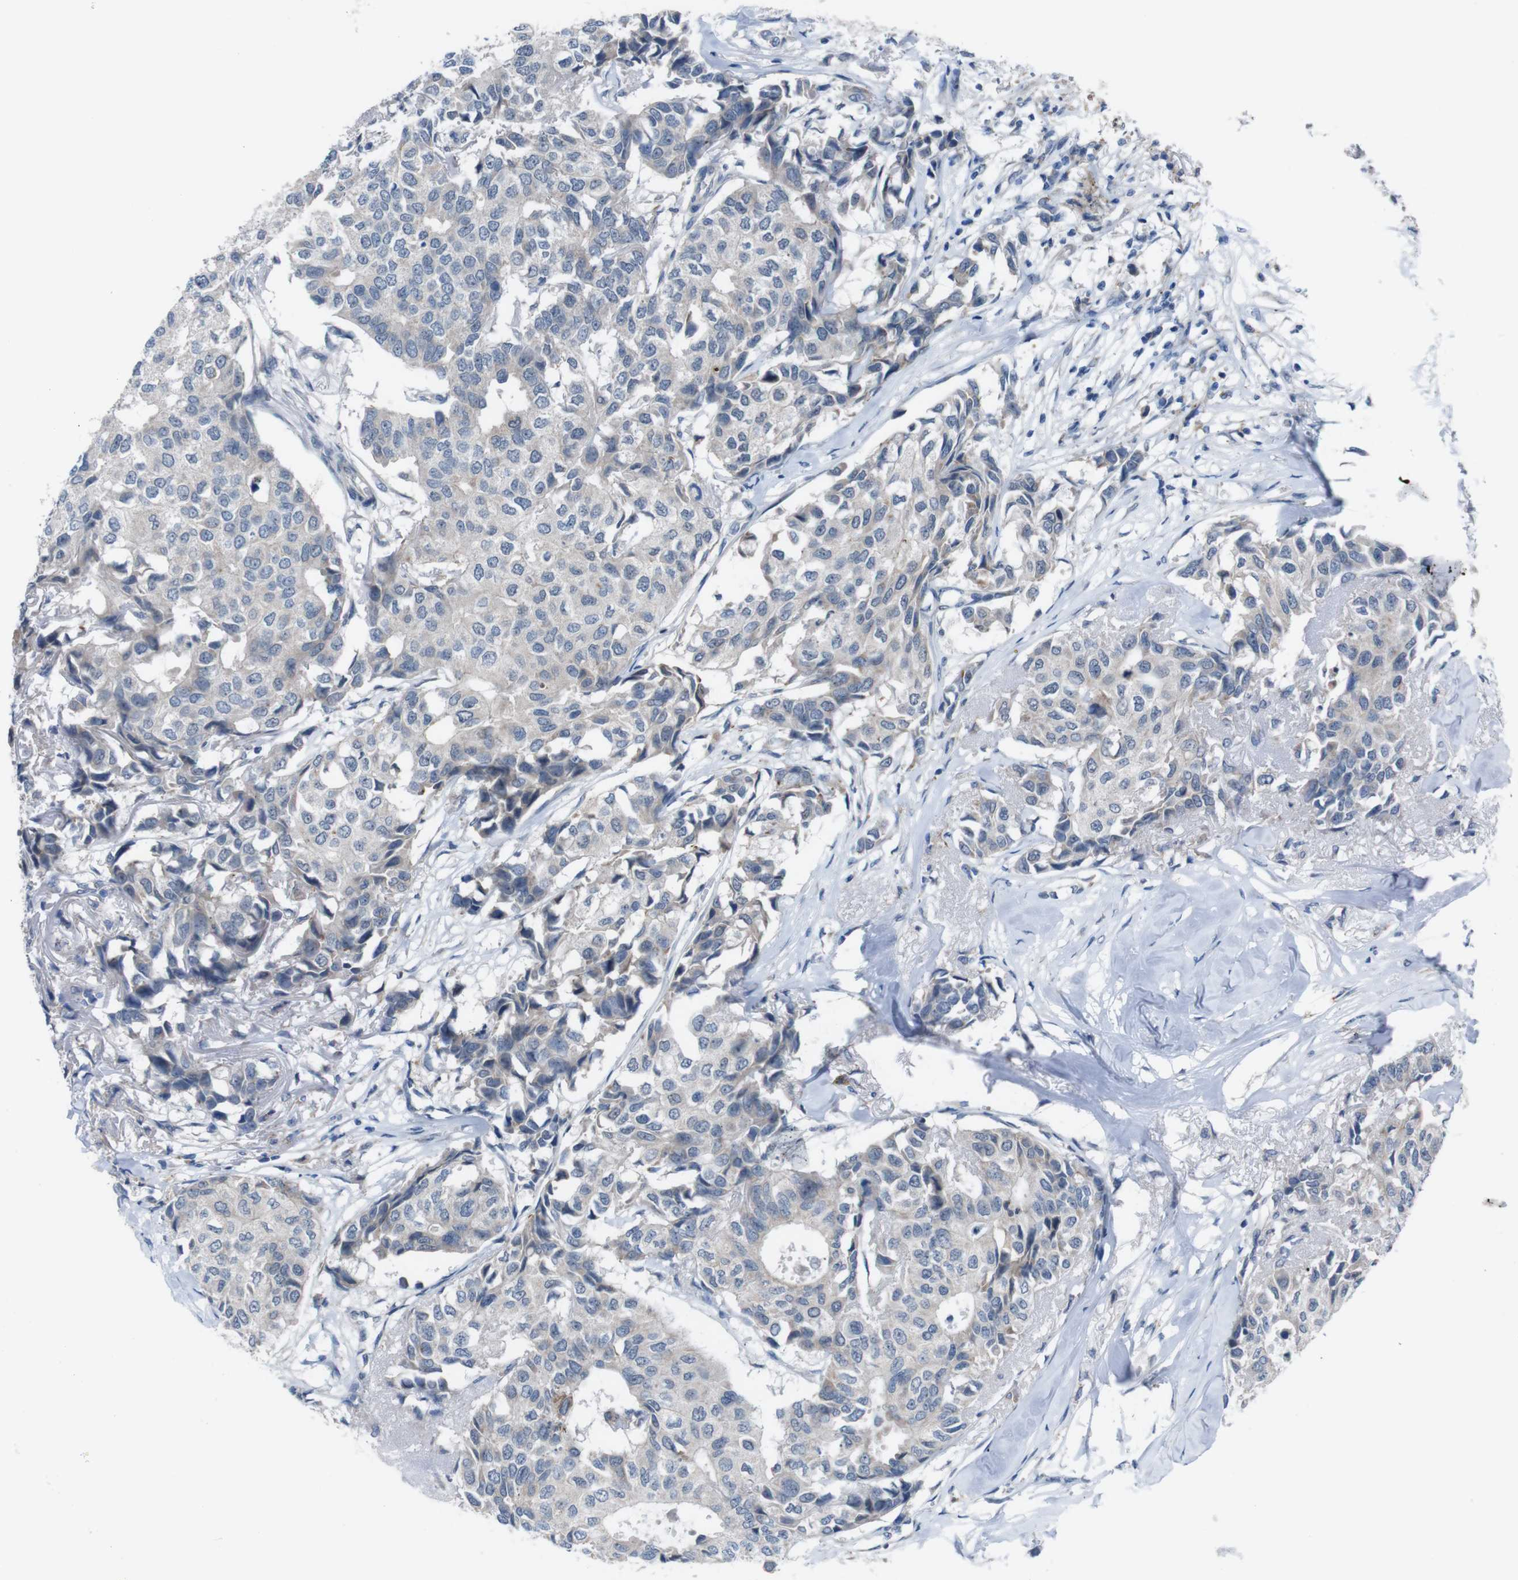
{"staining": {"intensity": "weak", "quantity": "<25%", "location": "cytoplasmic/membranous"}, "tissue": "breast cancer", "cell_type": "Tumor cells", "image_type": "cancer", "snomed": [{"axis": "morphology", "description": "Duct carcinoma"}, {"axis": "topography", "description": "Breast"}], "caption": "Protein analysis of breast intraductal carcinoma exhibits no significant expression in tumor cells.", "gene": "CDH22", "patient": {"sex": "female", "age": 80}}